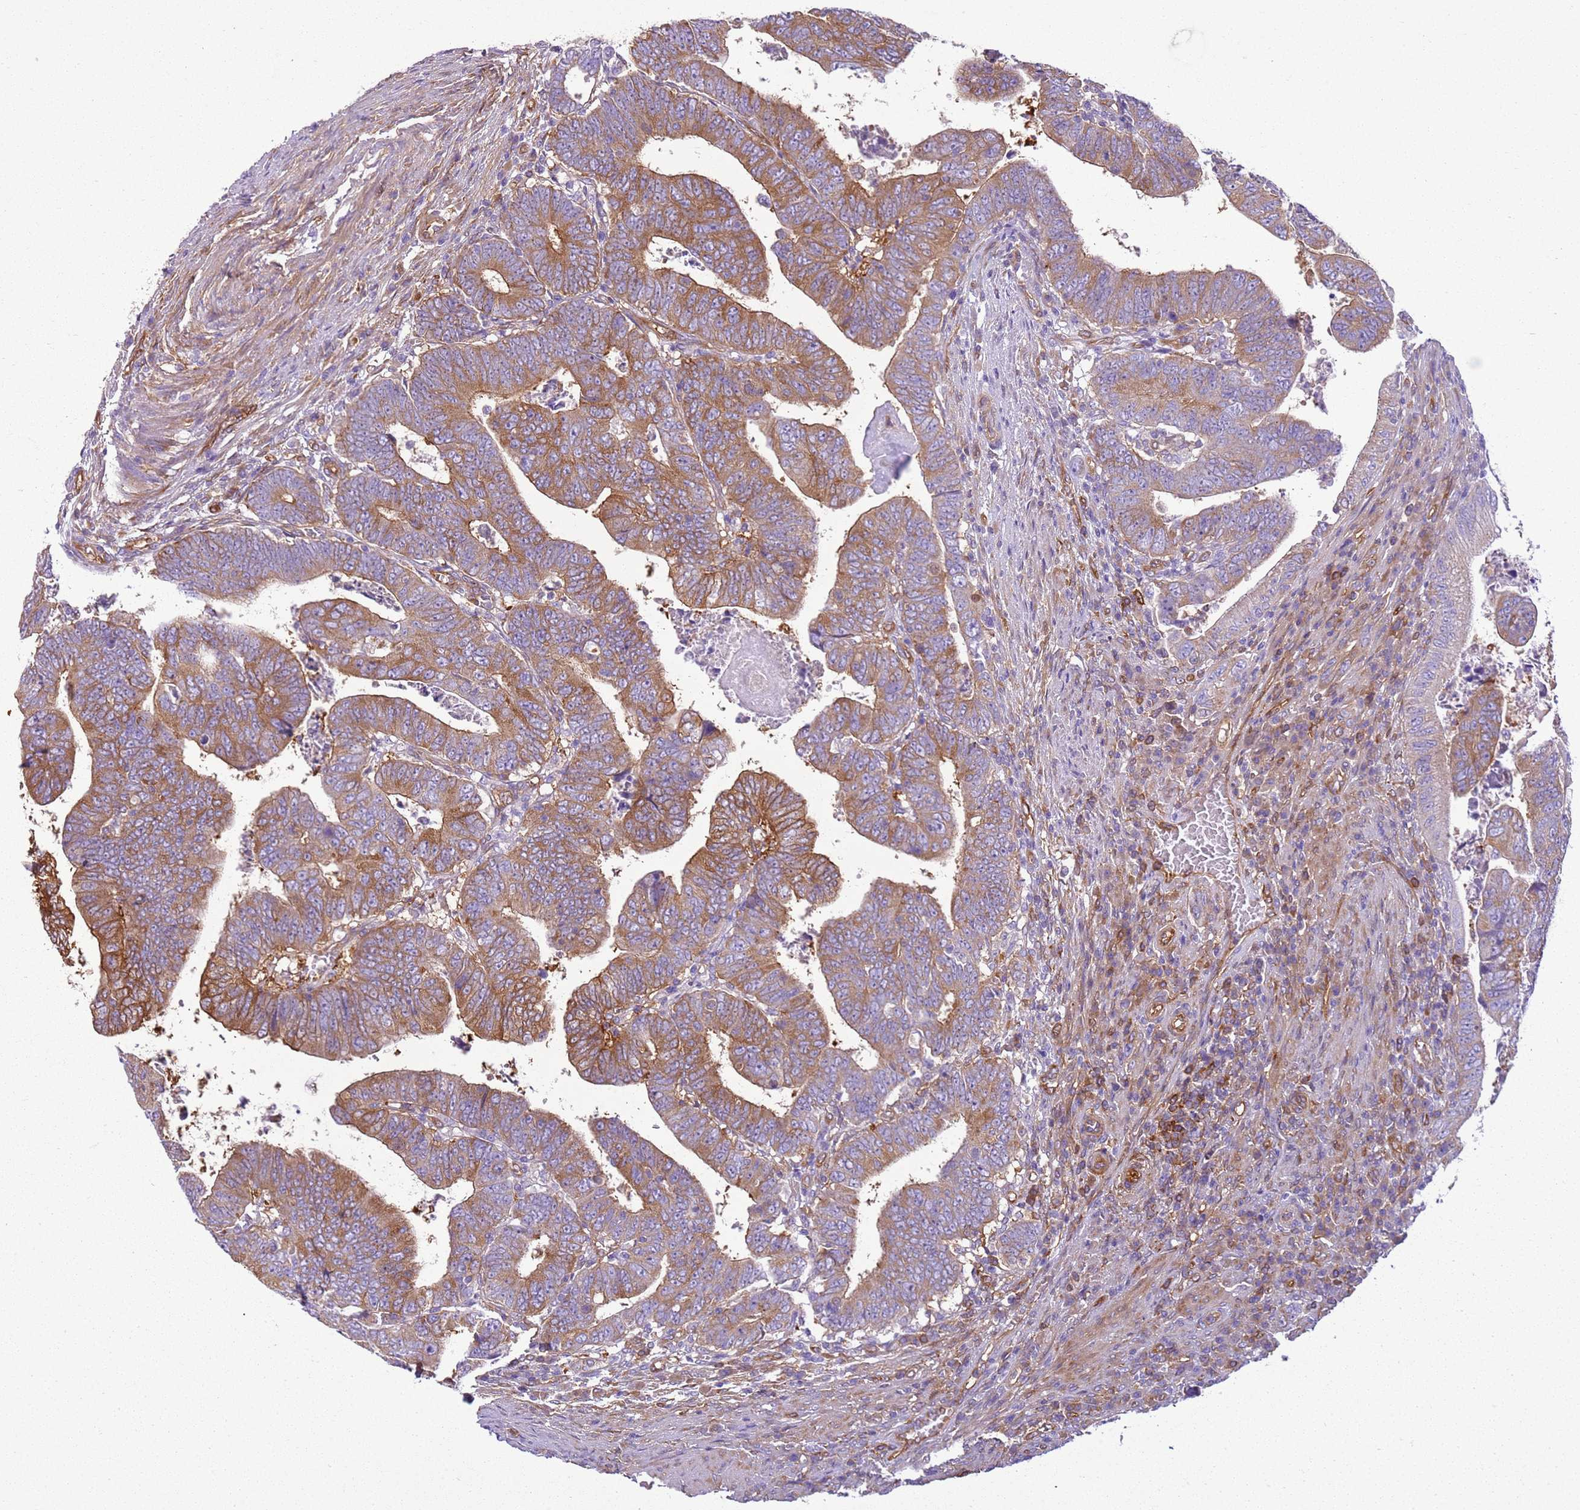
{"staining": {"intensity": "moderate", "quantity": ">75%", "location": "cytoplasmic/membranous"}, "tissue": "colorectal cancer", "cell_type": "Tumor cells", "image_type": "cancer", "snomed": [{"axis": "morphology", "description": "Normal tissue, NOS"}, {"axis": "morphology", "description": "Adenocarcinoma, NOS"}, {"axis": "topography", "description": "Rectum"}], "caption": "Colorectal cancer was stained to show a protein in brown. There is medium levels of moderate cytoplasmic/membranous staining in approximately >75% of tumor cells. The protein is shown in brown color, while the nuclei are stained blue.", "gene": "SNX21", "patient": {"sex": "female", "age": 65}}